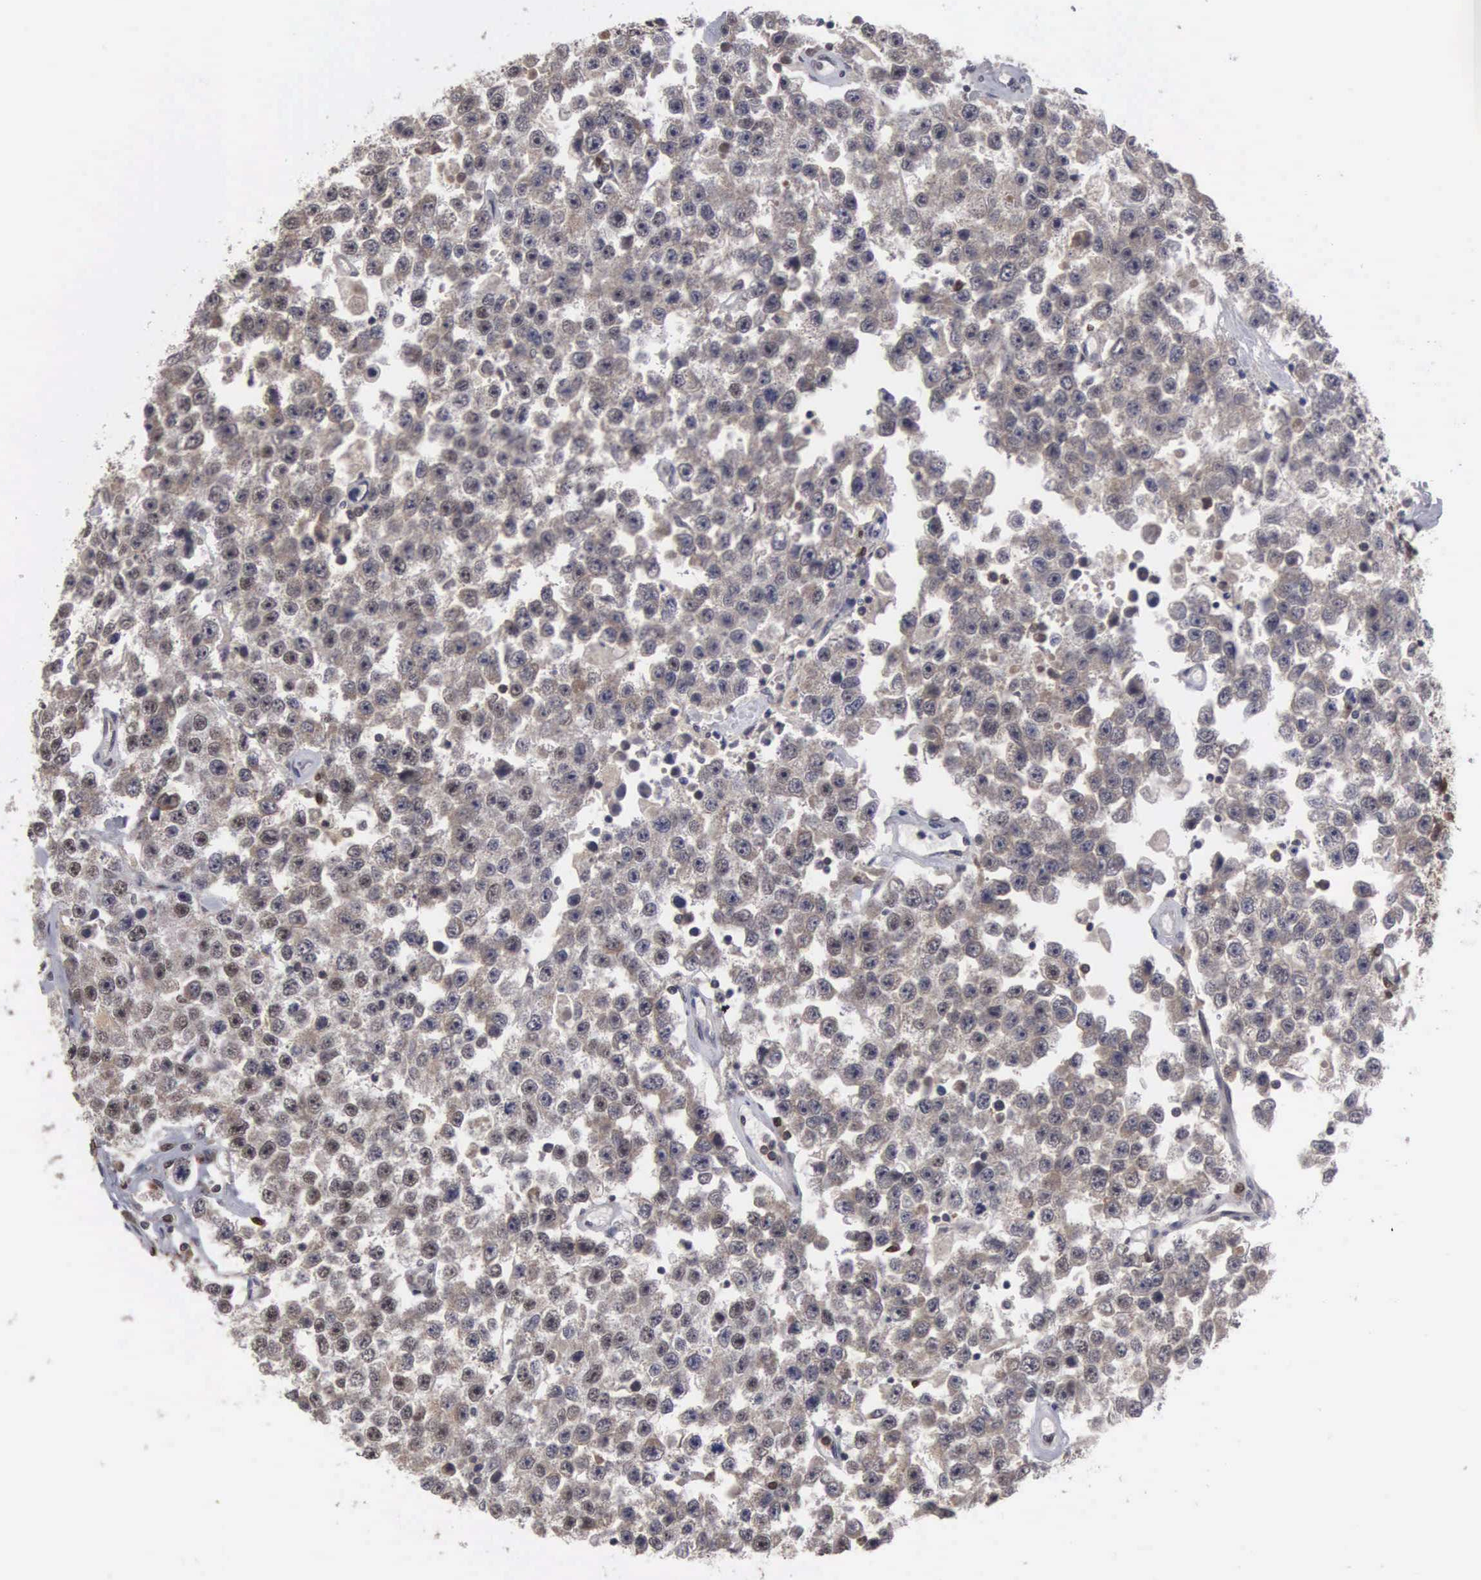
{"staining": {"intensity": "negative", "quantity": "none", "location": "none"}, "tissue": "testis cancer", "cell_type": "Tumor cells", "image_type": "cancer", "snomed": [{"axis": "morphology", "description": "Seminoma, NOS"}, {"axis": "topography", "description": "Testis"}], "caption": "This is a histopathology image of immunohistochemistry staining of testis cancer (seminoma), which shows no staining in tumor cells.", "gene": "TRMT5", "patient": {"sex": "male", "age": 52}}